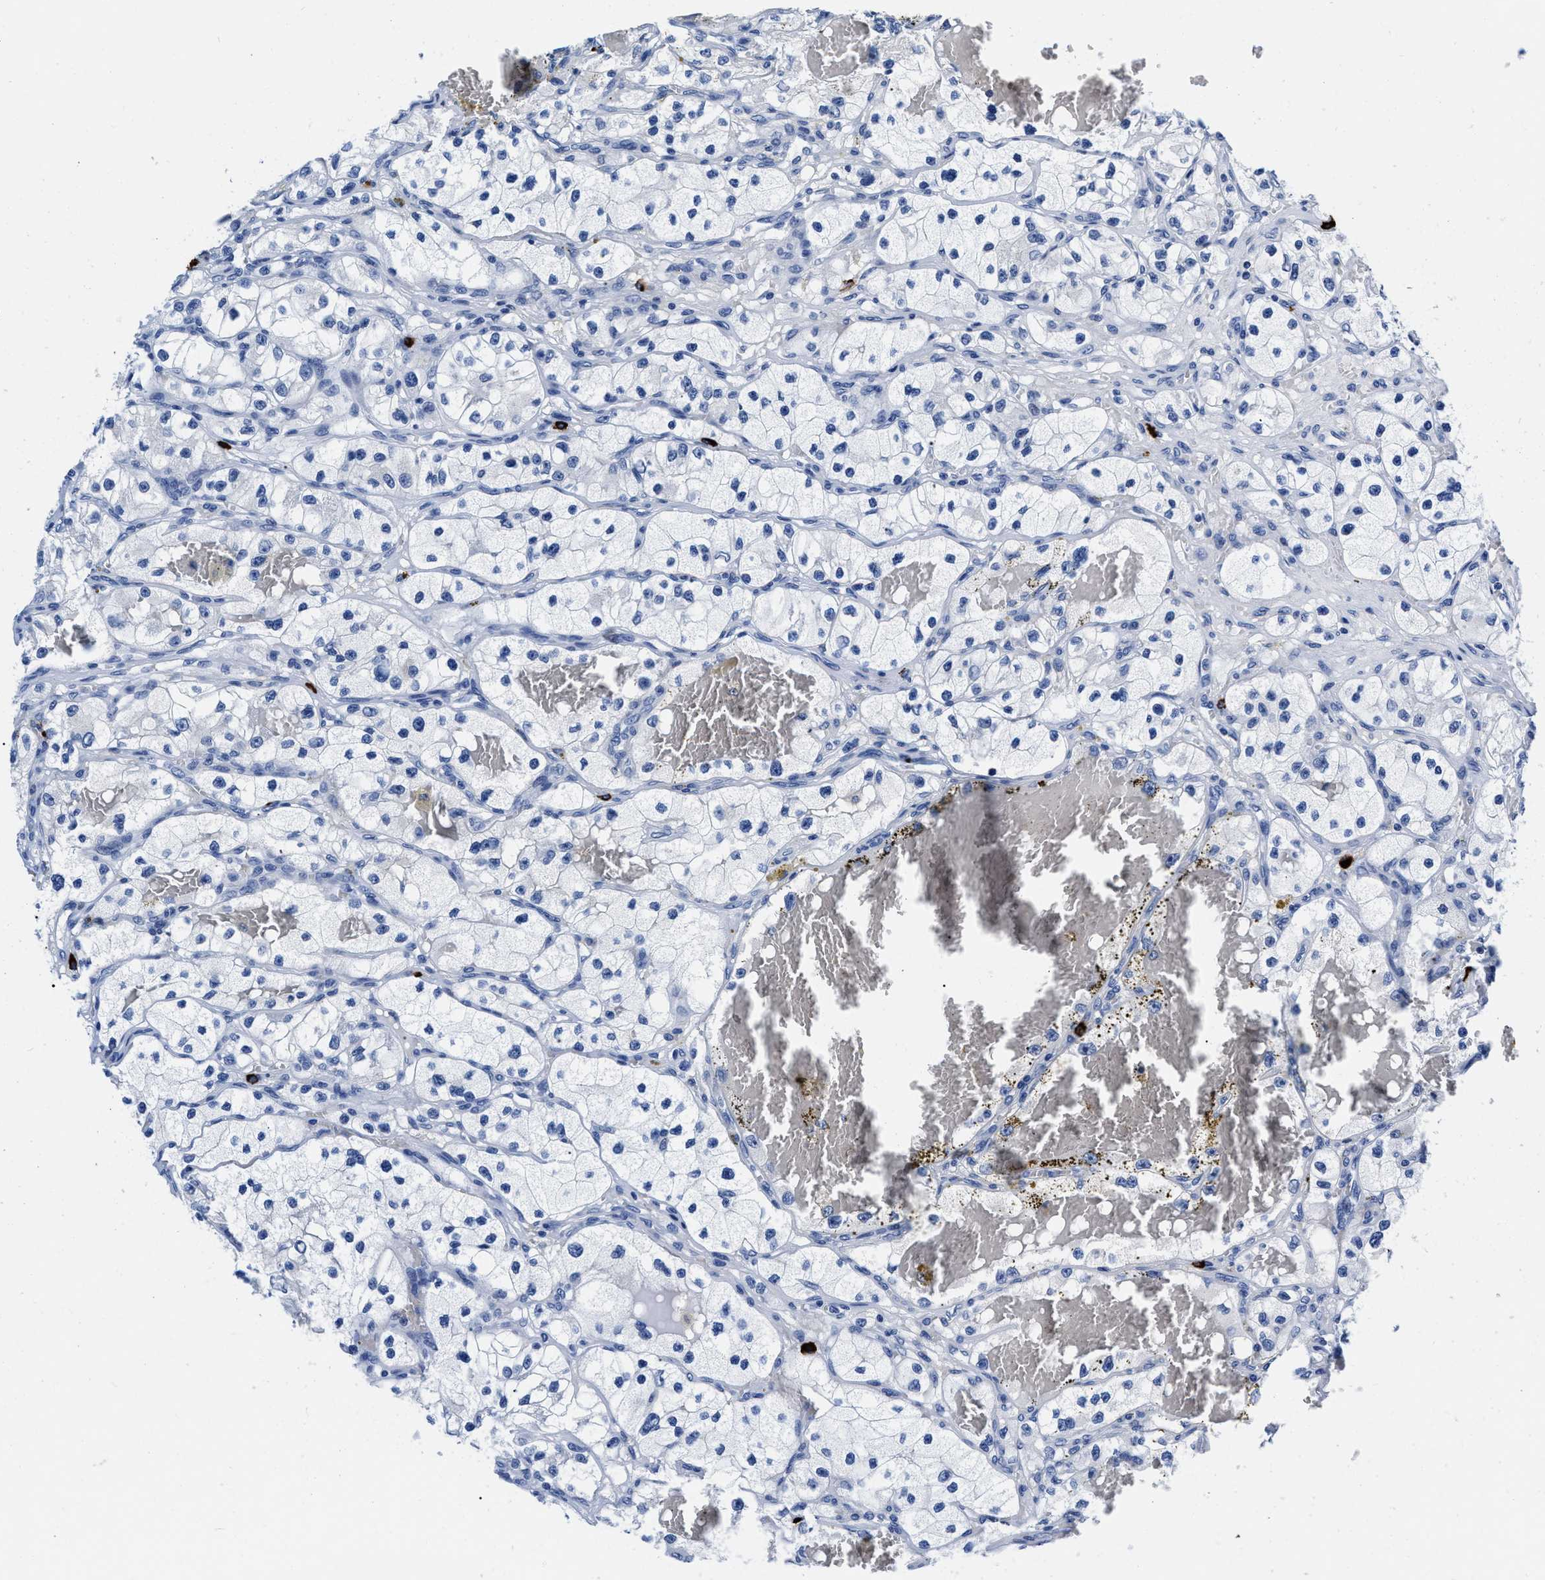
{"staining": {"intensity": "negative", "quantity": "none", "location": "none"}, "tissue": "renal cancer", "cell_type": "Tumor cells", "image_type": "cancer", "snomed": [{"axis": "morphology", "description": "Adenocarcinoma, NOS"}, {"axis": "topography", "description": "Kidney"}], "caption": "DAB immunohistochemical staining of human renal cancer (adenocarcinoma) demonstrates no significant expression in tumor cells.", "gene": "CER1", "patient": {"sex": "female", "age": 57}}